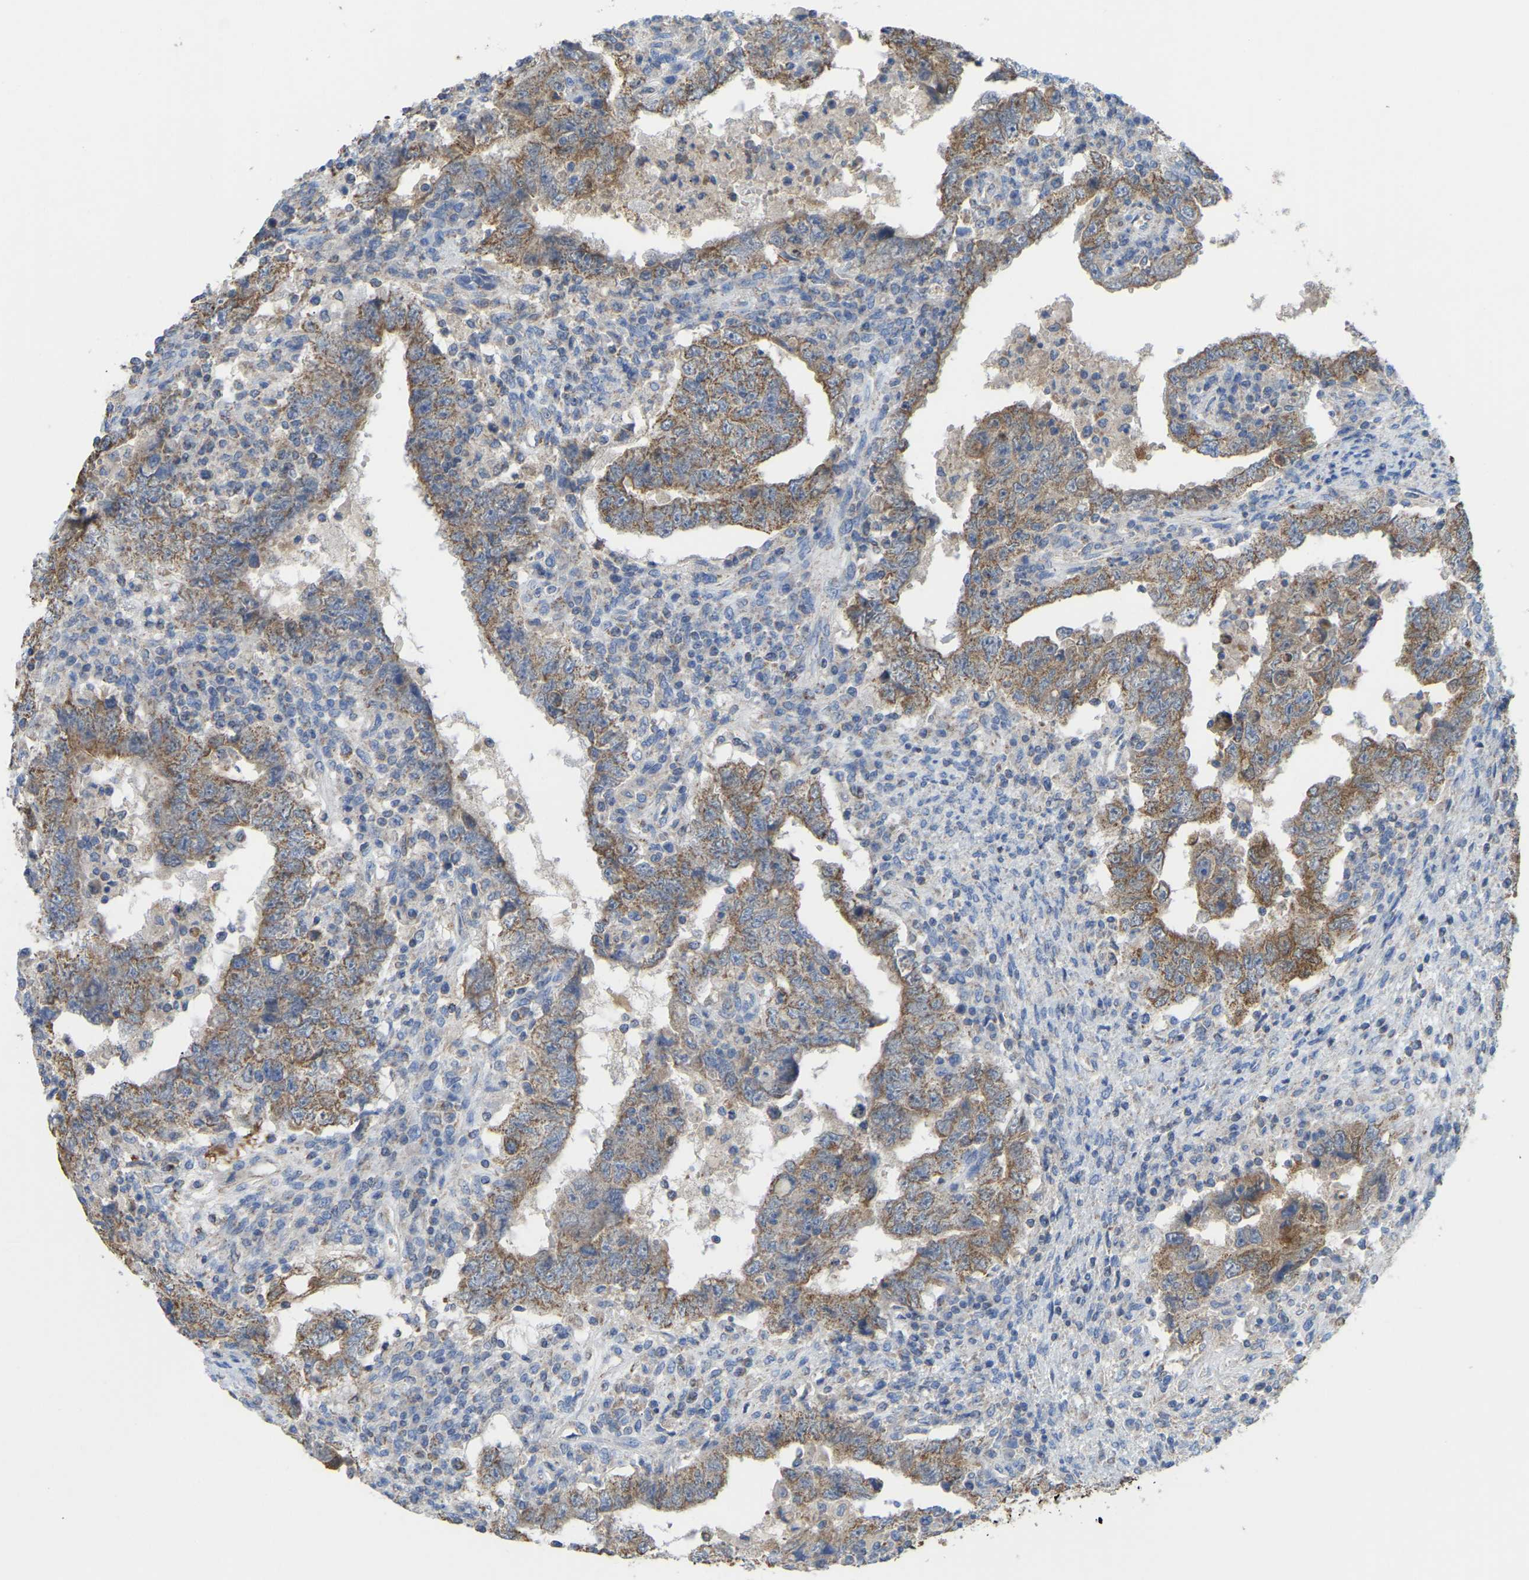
{"staining": {"intensity": "moderate", "quantity": ">75%", "location": "cytoplasmic/membranous"}, "tissue": "testis cancer", "cell_type": "Tumor cells", "image_type": "cancer", "snomed": [{"axis": "morphology", "description": "Carcinoma, Embryonal, NOS"}, {"axis": "topography", "description": "Testis"}], "caption": "IHC (DAB) staining of testis embryonal carcinoma shows moderate cytoplasmic/membranous protein staining in about >75% of tumor cells.", "gene": "SERPINB5", "patient": {"sex": "male", "age": 26}}